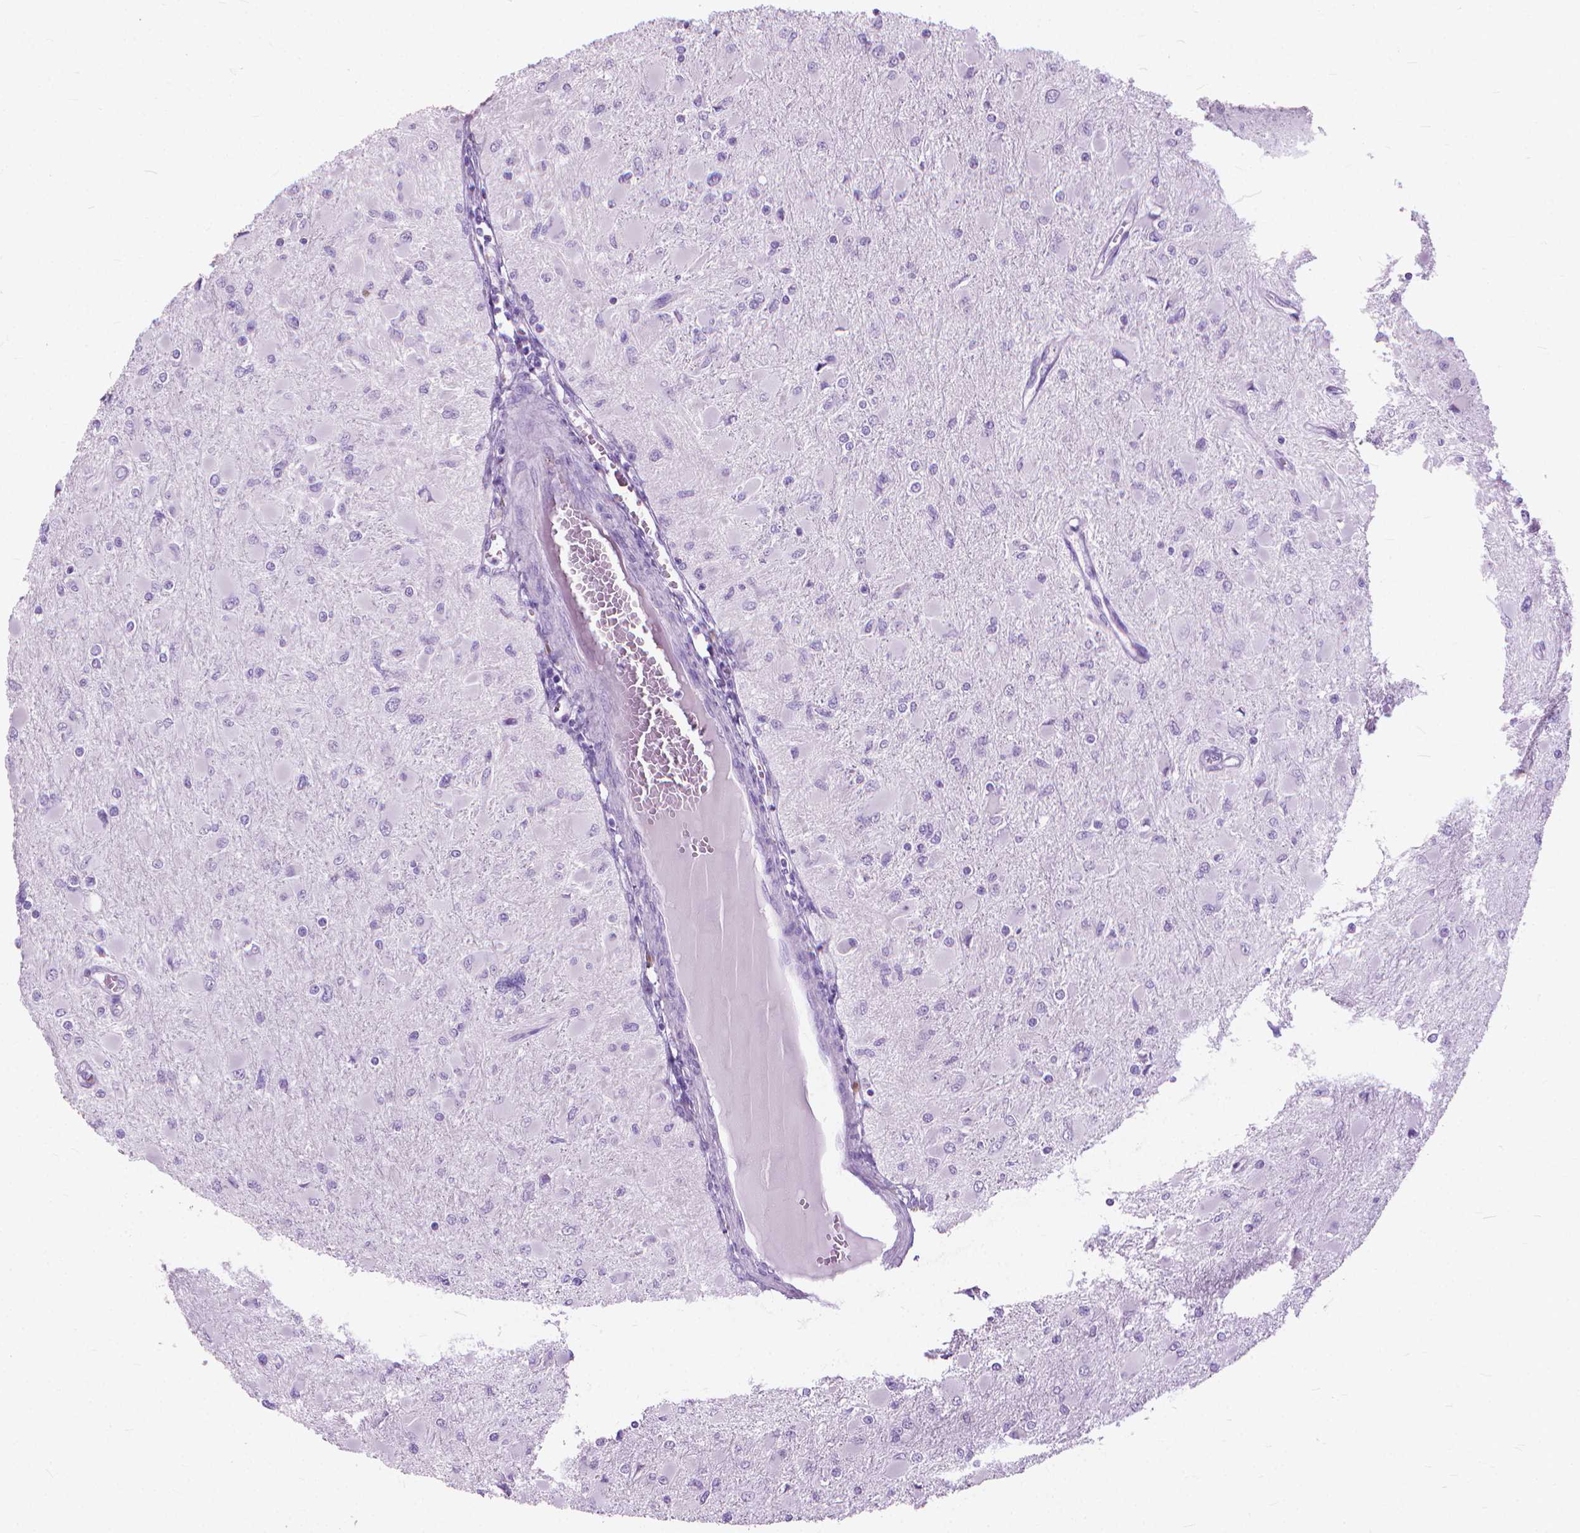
{"staining": {"intensity": "negative", "quantity": "none", "location": "none"}, "tissue": "glioma", "cell_type": "Tumor cells", "image_type": "cancer", "snomed": [{"axis": "morphology", "description": "Glioma, malignant, High grade"}, {"axis": "topography", "description": "Cerebral cortex"}], "caption": "This is a photomicrograph of immunohistochemistry (IHC) staining of malignant high-grade glioma, which shows no expression in tumor cells.", "gene": "HTR2B", "patient": {"sex": "female", "age": 36}}